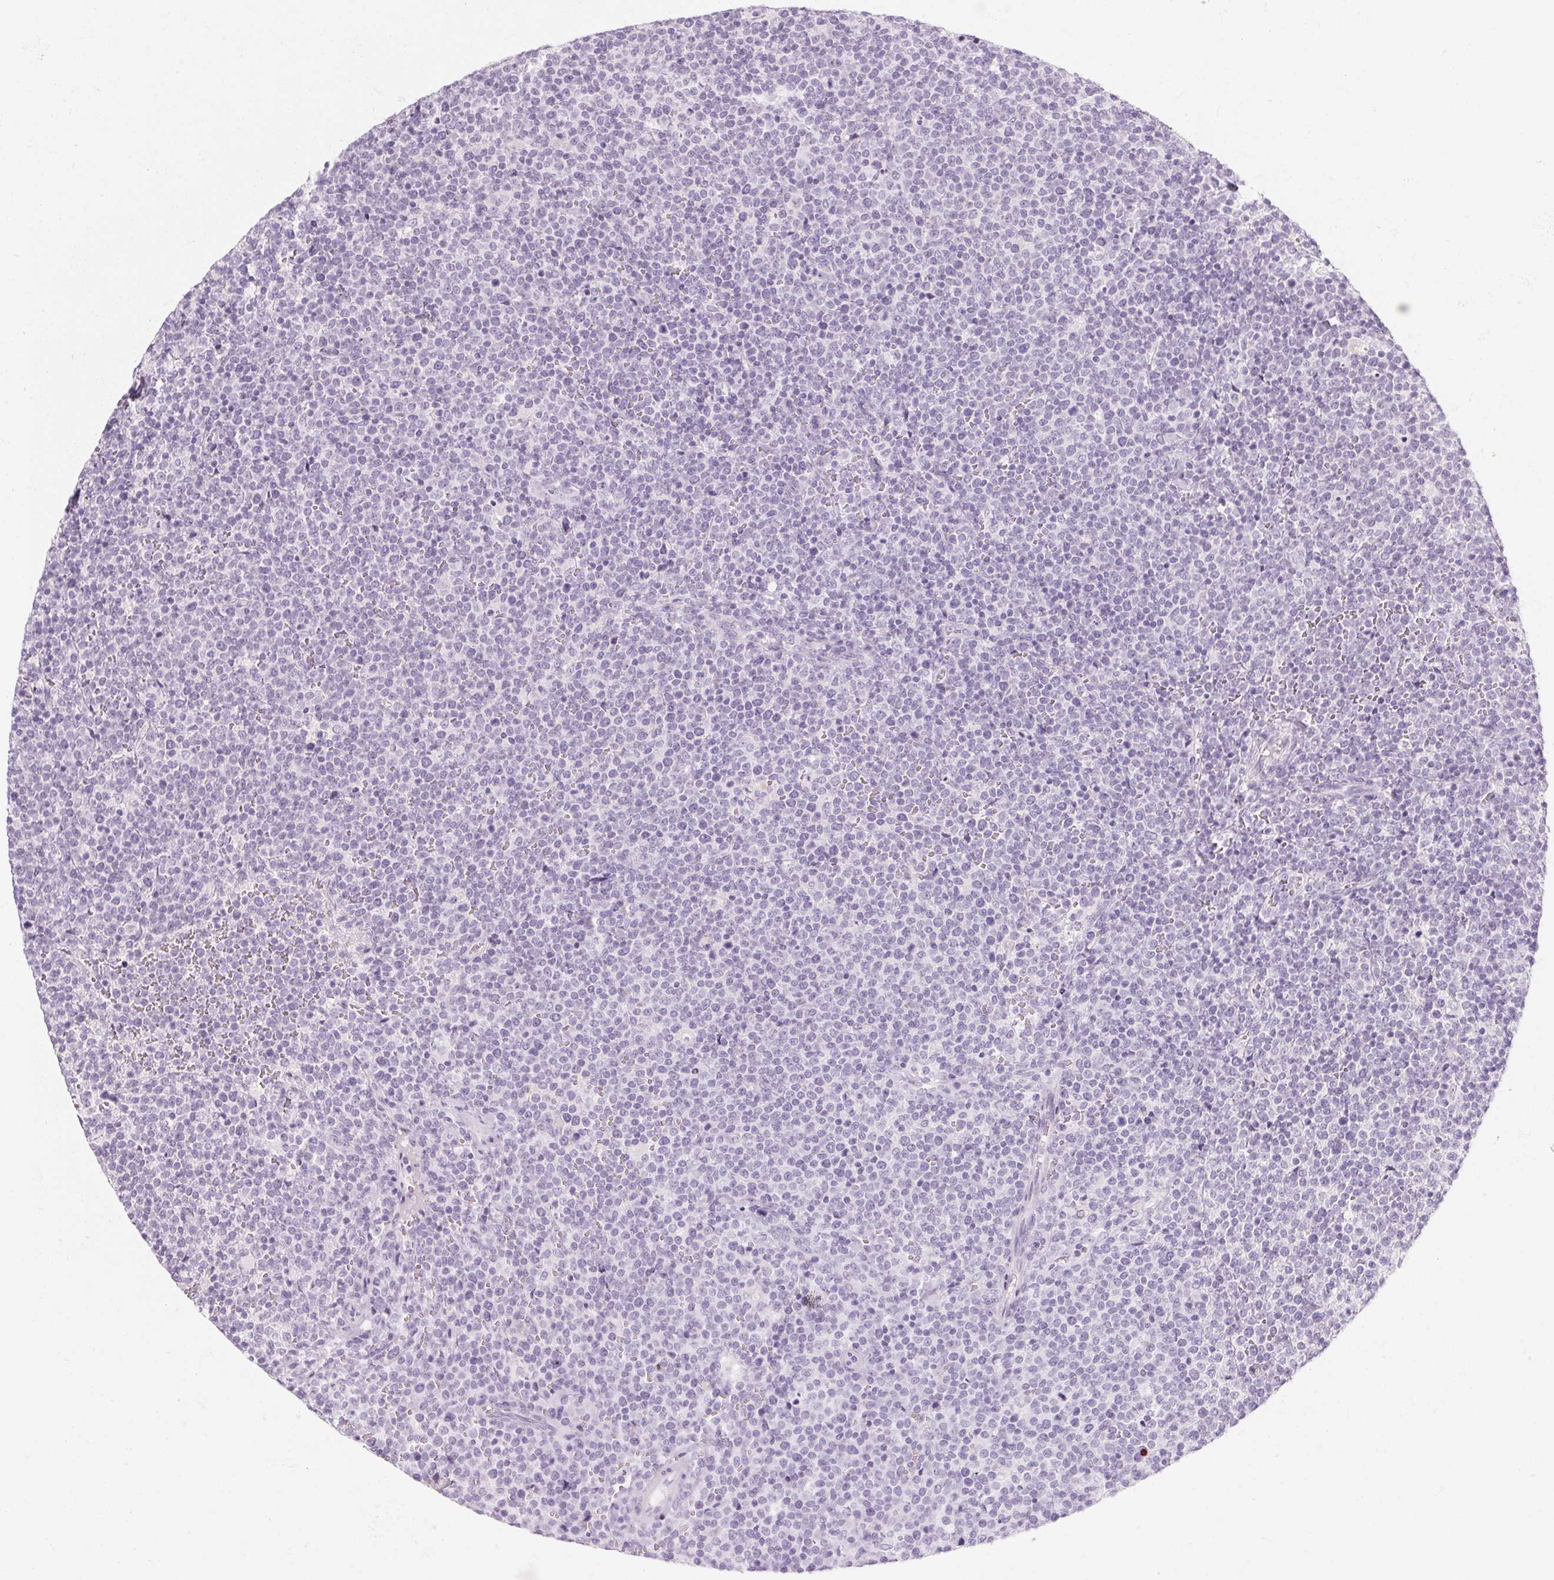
{"staining": {"intensity": "negative", "quantity": "none", "location": "none"}, "tissue": "lymphoma", "cell_type": "Tumor cells", "image_type": "cancer", "snomed": [{"axis": "morphology", "description": "Malignant lymphoma, non-Hodgkin's type, High grade"}, {"axis": "topography", "description": "Lymph node"}], "caption": "Immunohistochemical staining of human lymphoma reveals no significant positivity in tumor cells.", "gene": "RPTN", "patient": {"sex": "male", "age": 61}}